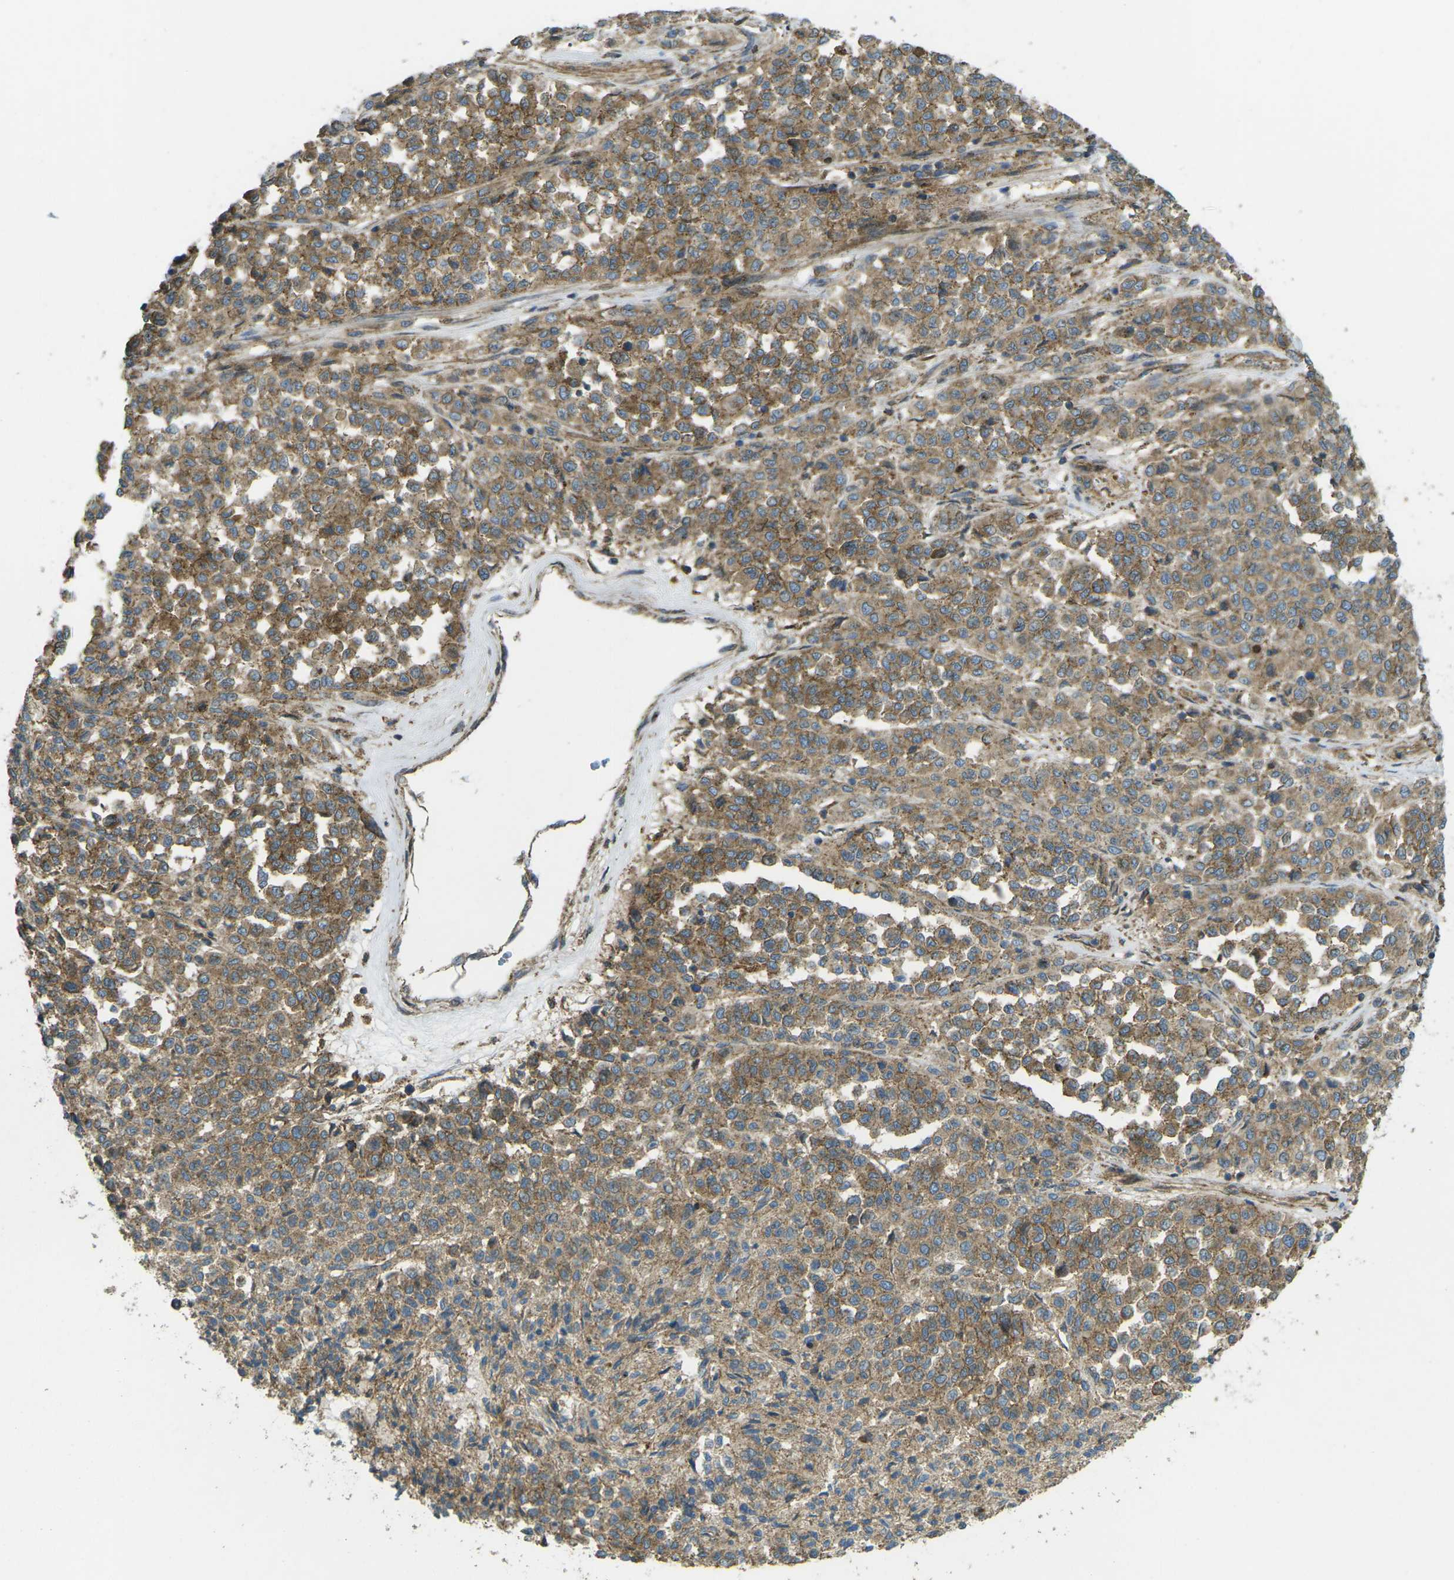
{"staining": {"intensity": "weak", "quantity": ">75%", "location": "cytoplasmic/membranous"}, "tissue": "melanoma", "cell_type": "Tumor cells", "image_type": "cancer", "snomed": [{"axis": "morphology", "description": "Malignant melanoma, Metastatic site"}, {"axis": "topography", "description": "Pancreas"}], "caption": "Weak cytoplasmic/membranous protein expression is seen in approximately >75% of tumor cells in melanoma.", "gene": "CHMP3", "patient": {"sex": "female", "age": 30}}